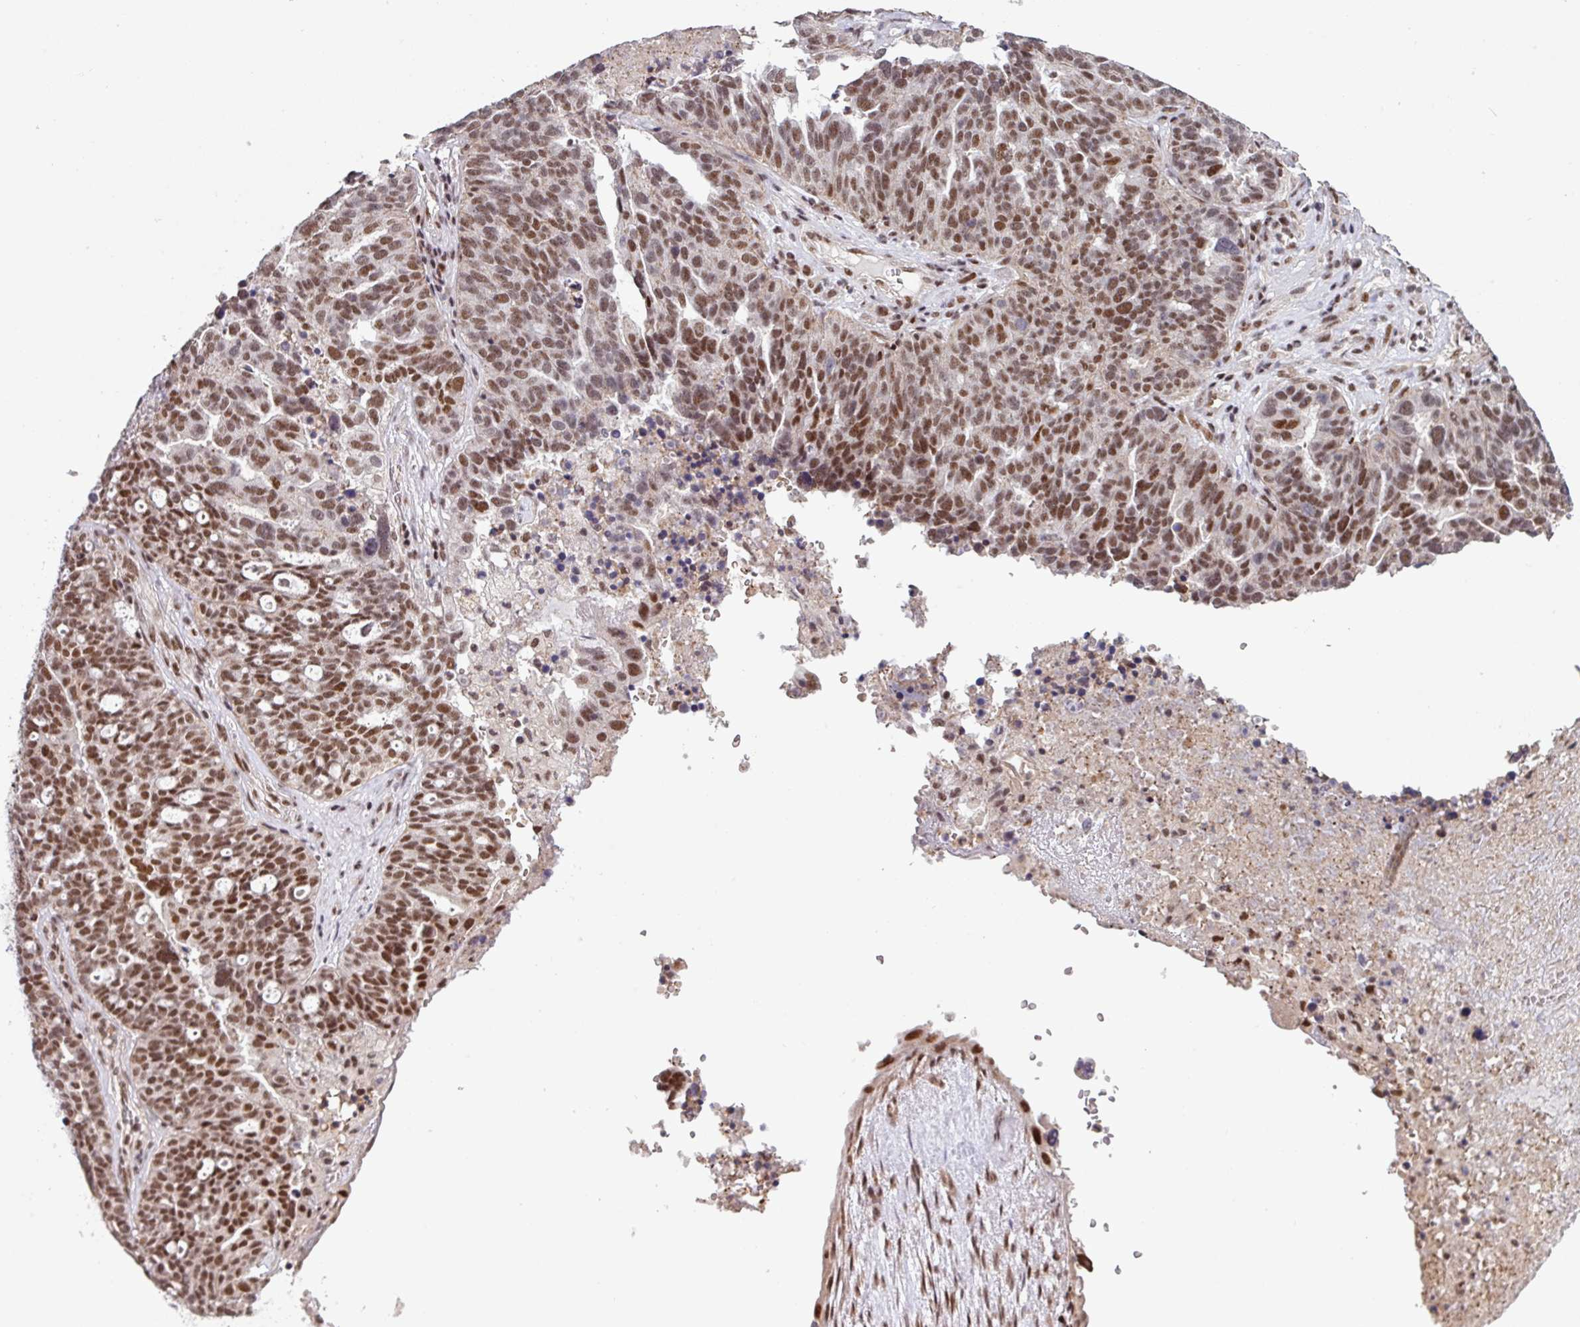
{"staining": {"intensity": "moderate", "quantity": ">75%", "location": "nuclear"}, "tissue": "ovarian cancer", "cell_type": "Tumor cells", "image_type": "cancer", "snomed": [{"axis": "morphology", "description": "Cystadenocarcinoma, serous, NOS"}, {"axis": "topography", "description": "Ovary"}], "caption": "Immunohistochemistry of ovarian cancer (serous cystadenocarcinoma) displays medium levels of moderate nuclear staining in approximately >75% of tumor cells.", "gene": "PHF23", "patient": {"sex": "female", "age": 59}}